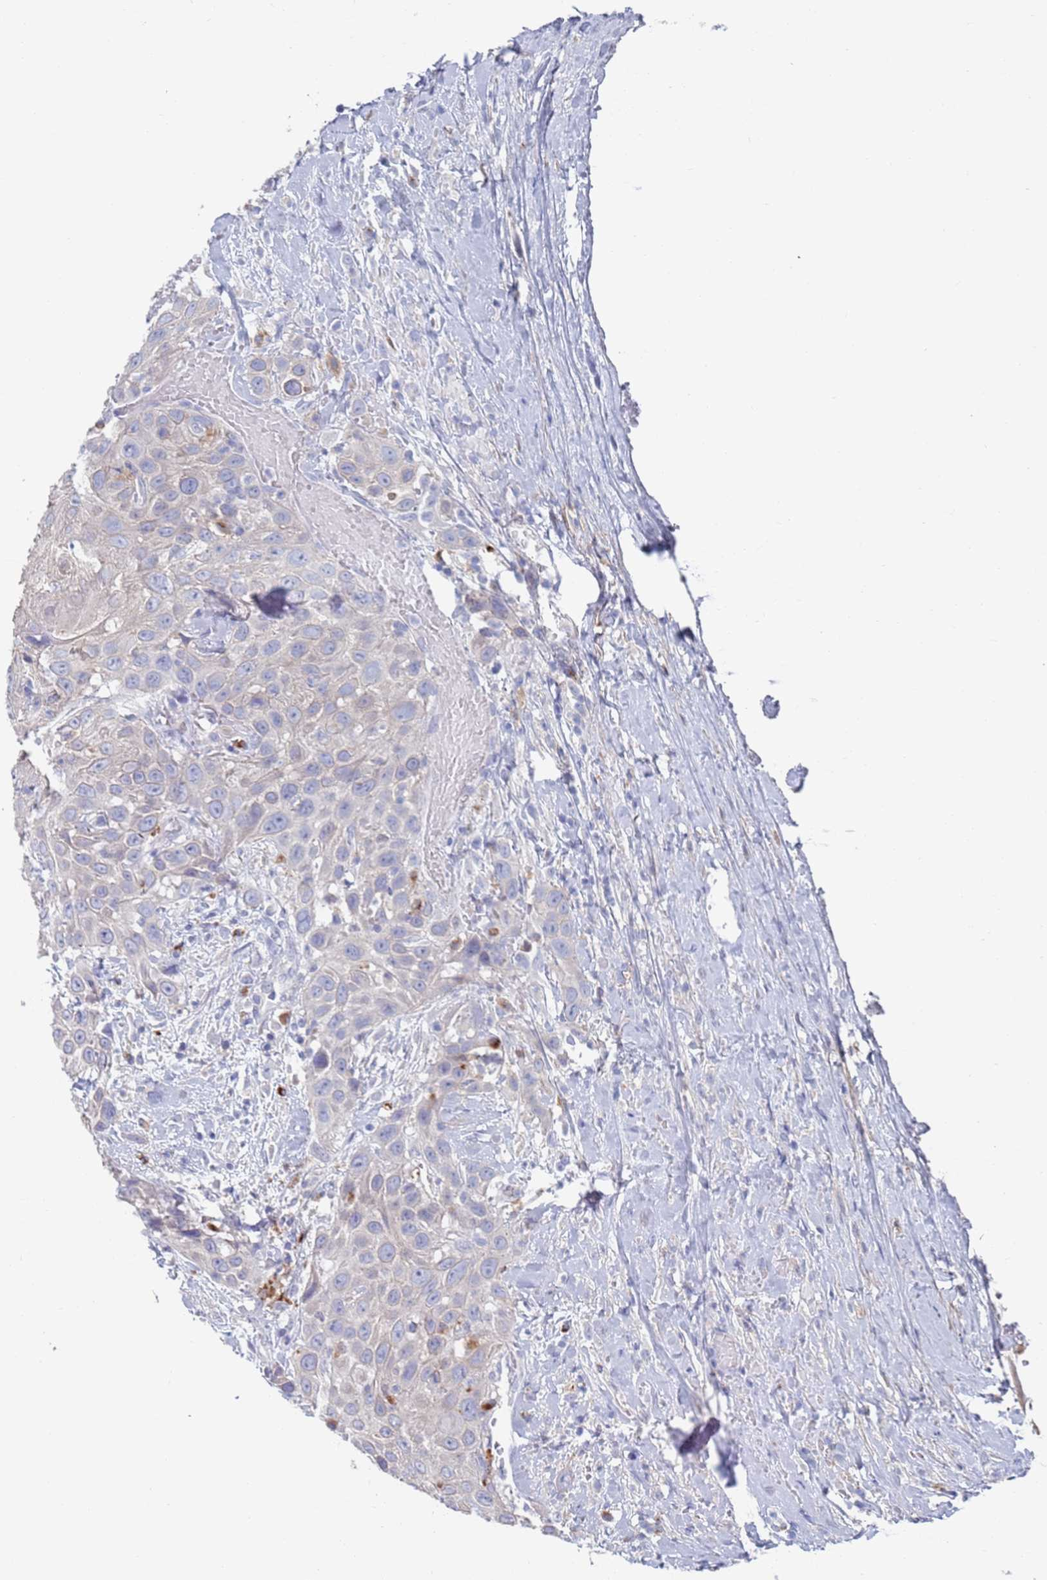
{"staining": {"intensity": "negative", "quantity": "none", "location": "none"}, "tissue": "head and neck cancer", "cell_type": "Tumor cells", "image_type": "cancer", "snomed": [{"axis": "morphology", "description": "Squamous cell carcinoma, NOS"}, {"axis": "topography", "description": "Head-Neck"}], "caption": "Immunohistochemistry micrograph of head and neck cancer (squamous cell carcinoma) stained for a protein (brown), which reveals no expression in tumor cells.", "gene": "FUCA1", "patient": {"sex": "male", "age": 81}}